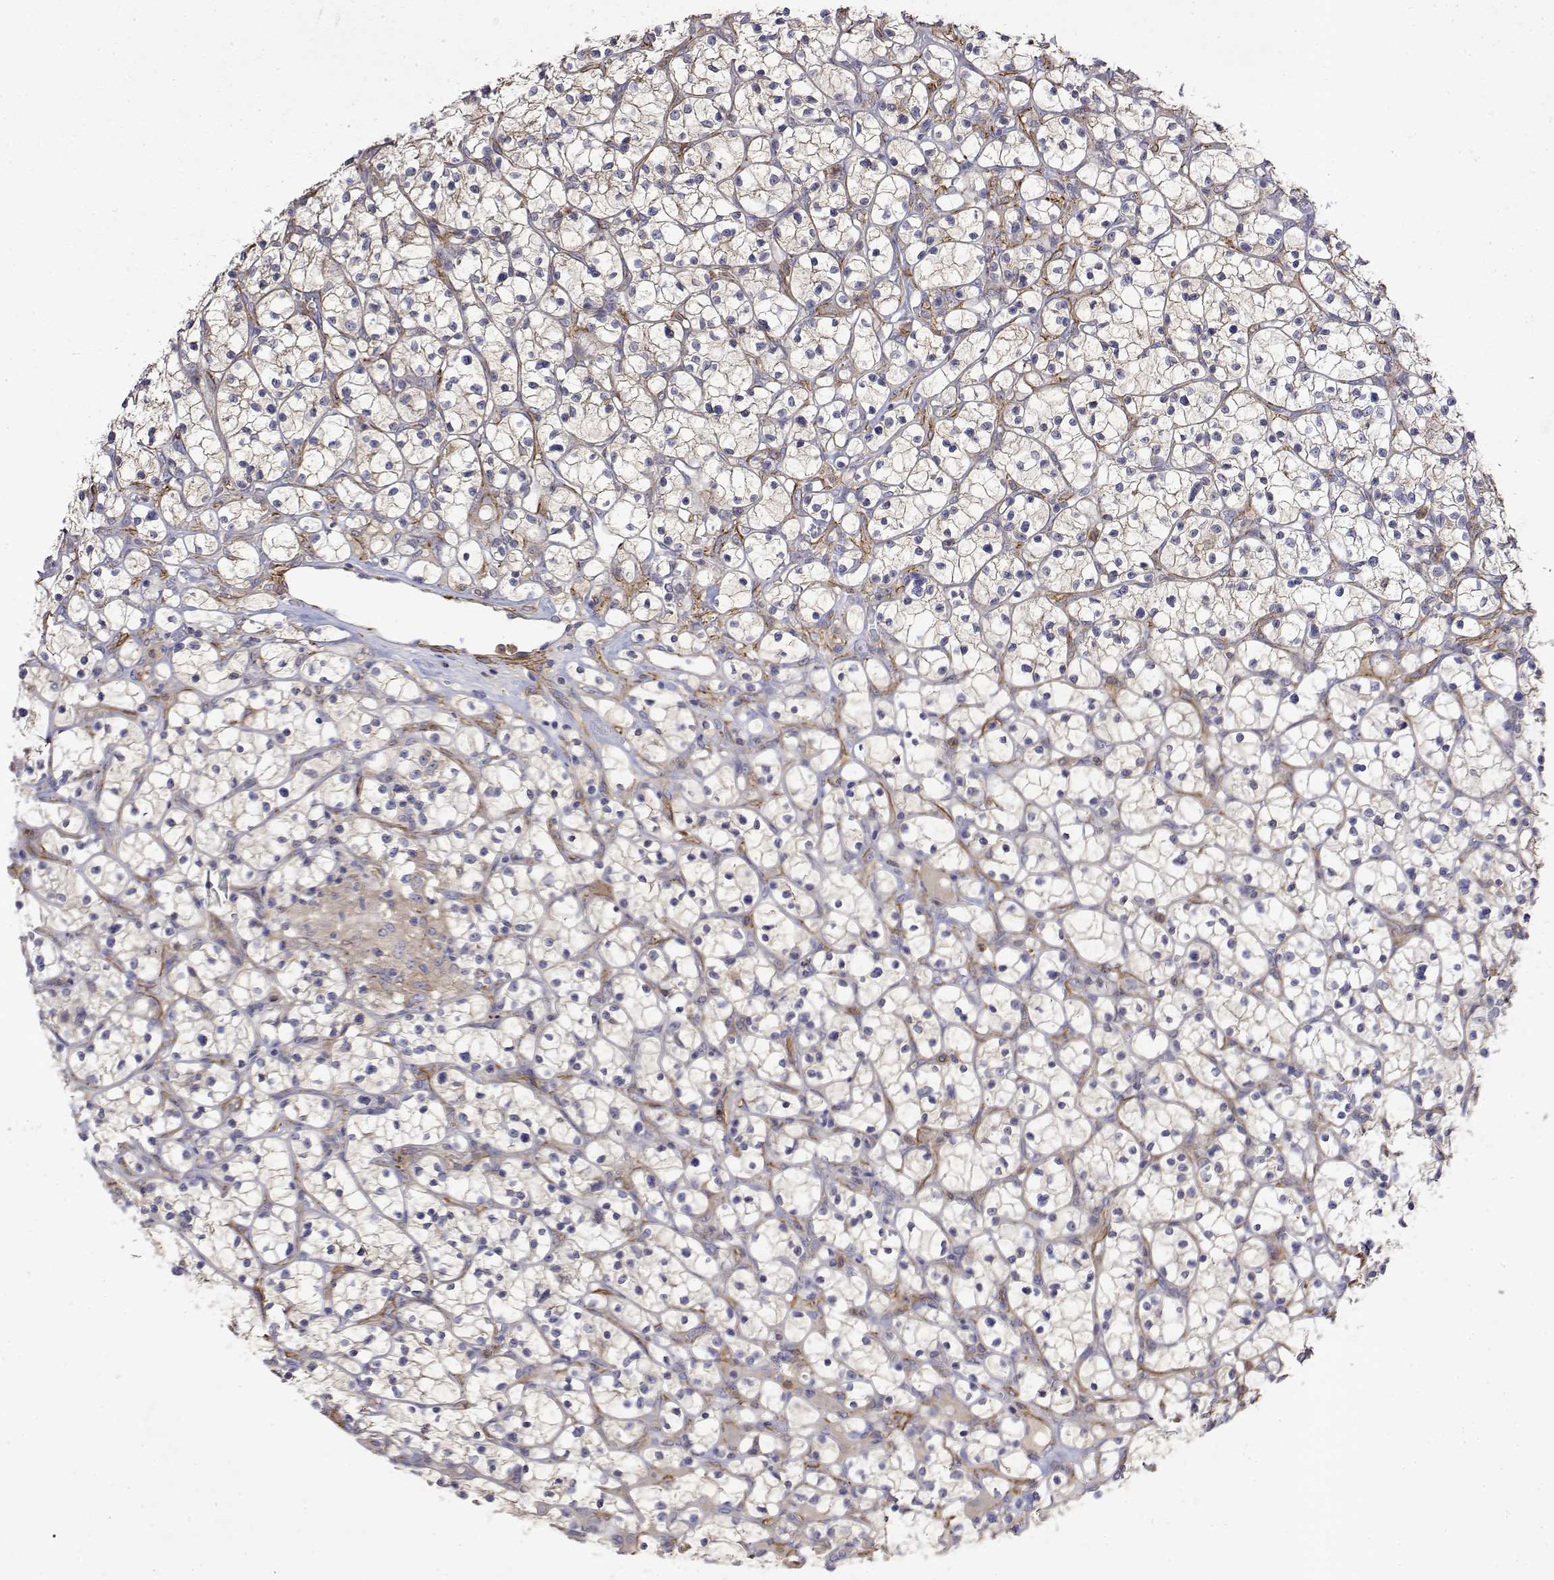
{"staining": {"intensity": "negative", "quantity": "none", "location": "none"}, "tissue": "renal cancer", "cell_type": "Tumor cells", "image_type": "cancer", "snomed": [{"axis": "morphology", "description": "Adenocarcinoma, NOS"}, {"axis": "topography", "description": "Kidney"}], "caption": "Tumor cells show no significant protein staining in renal adenocarcinoma. (DAB IHC visualized using brightfield microscopy, high magnification).", "gene": "SOWAHD", "patient": {"sex": "female", "age": 64}}